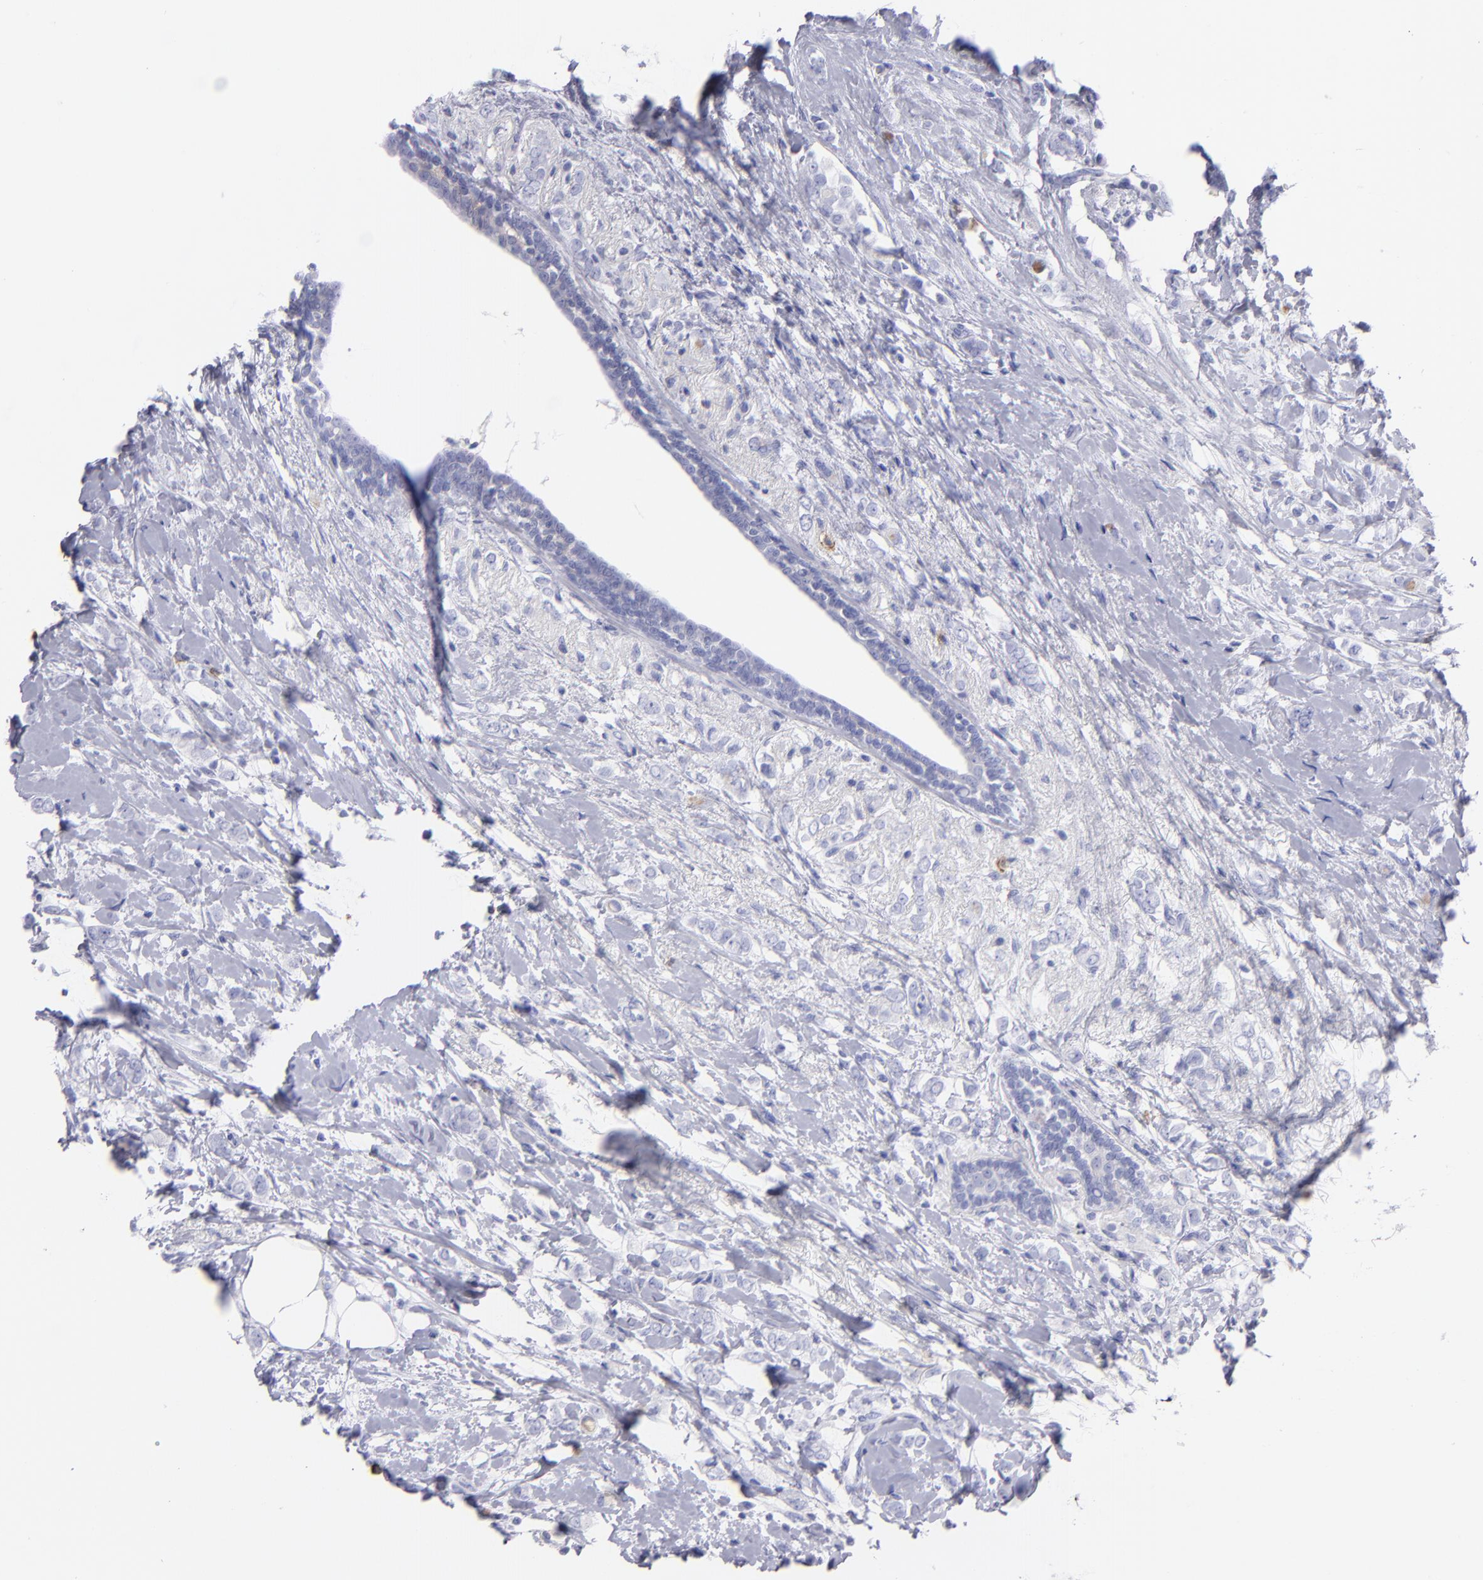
{"staining": {"intensity": "negative", "quantity": "none", "location": "none"}, "tissue": "breast cancer", "cell_type": "Tumor cells", "image_type": "cancer", "snomed": [{"axis": "morphology", "description": "Normal tissue, NOS"}, {"axis": "morphology", "description": "Lobular carcinoma"}, {"axis": "topography", "description": "Breast"}], "caption": "High magnification brightfield microscopy of breast lobular carcinoma stained with DAB (3,3'-diaminobenzidine) (brown) and counterstained with hematoxylin (blue): tumor cells show no significant positivity. Nuclei are stained in blue.", "gene": "CD82", "patient": {"sex": "female", "age": 47}}